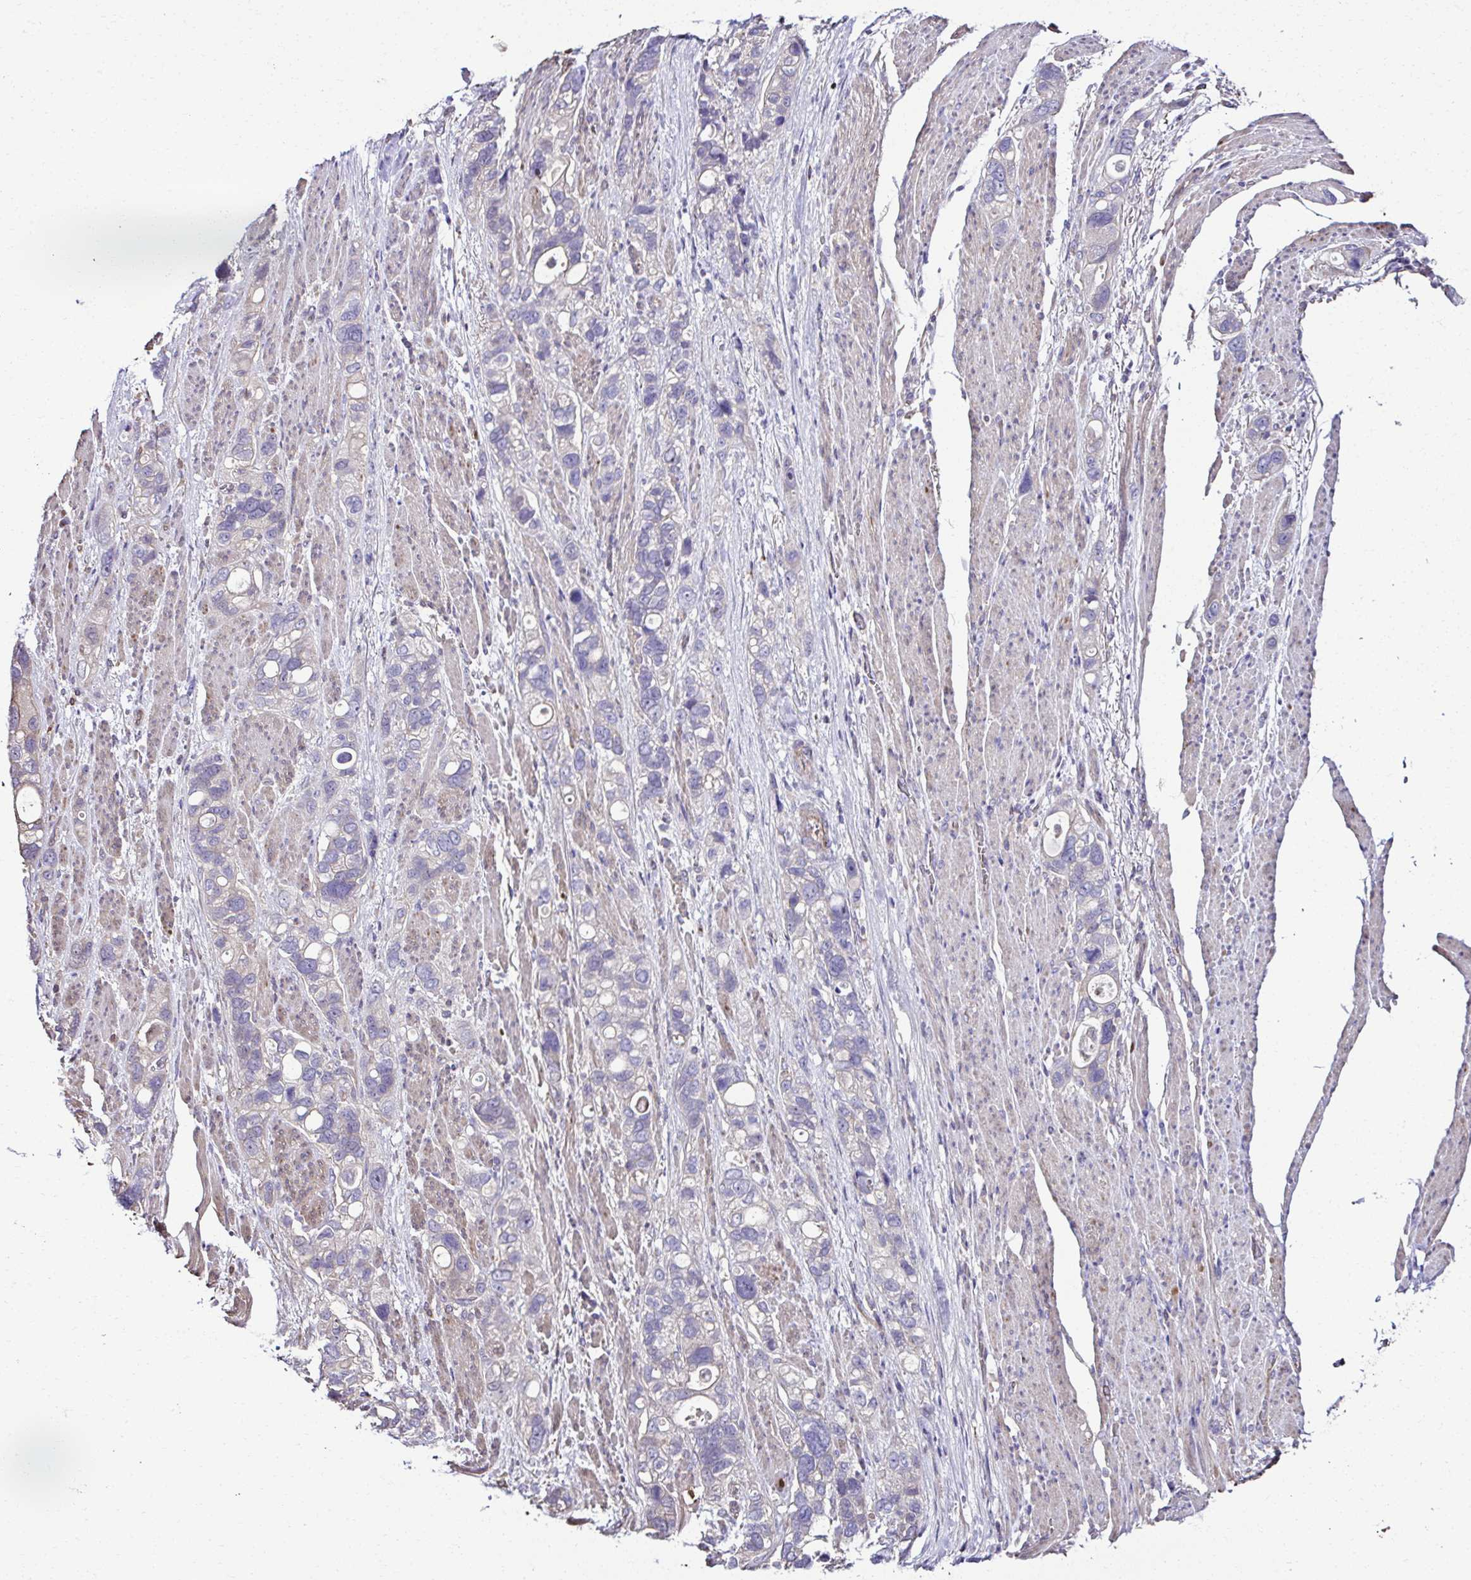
{"staining": {"intensity": "negative", "quantity": "none", "location": "none"}, "tissue": "stomach cancer", "cell_type": "Tumor cells", "image_type": "cancer", "snomed": [{"axis": "morphology", "description": "Adenocarcinoma, NOS"}, {"axis": "topography", "description": "Stomach, upper"}], "caption": "High power microscopy image of an IHC micrograph of stomach cancer, revealing no significant expression in tumor cells.", "gene": "CCDC85C", "patient": {"sex": "female", "age": 81}}